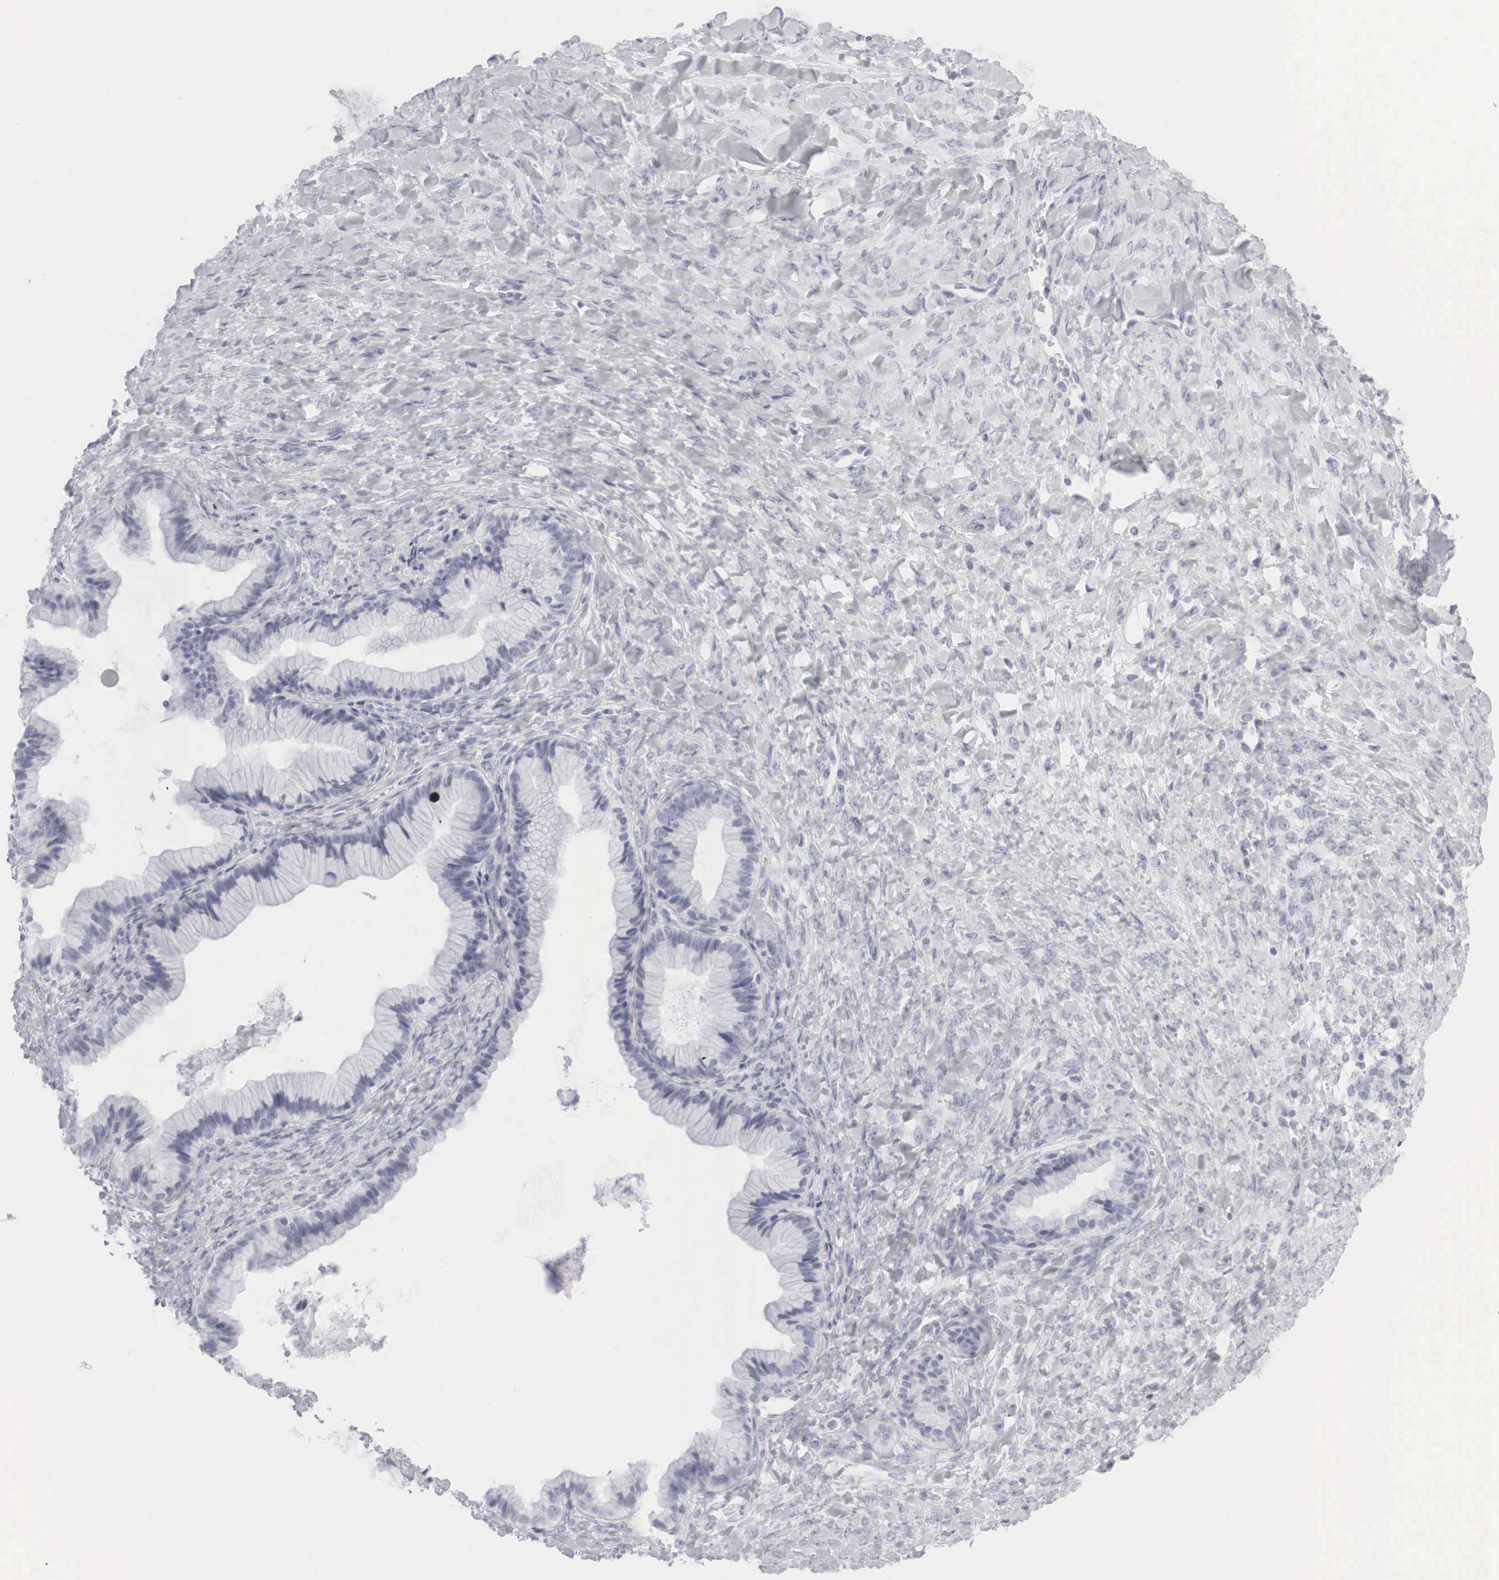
{"staining": {"intensity": "negative", "quantity": "none", "location": "none"}, "tissue": "ovarian cancer", "cell_type": "Tumor cells", "image_type": "cancer", "snomed": [{"axis": "morphology", "description": "Cystadenocarcinoma, mucinous, NOS"}, {"axis": "topography", "description": "Ovary"}], "caption": "High power microscopy histopathology image of an immunohistochemistry photomicrograph of ovarian mucinous cystadenocarcinoma, revealing no significant expression in tumor cells. The staining was performed using DAB (3,3'-diaminobenzidine) to visualize the protein expression in brown, while the nuclei were stained in blue with hematoxylin (Magnification: 20x).", "gene": "KRT14", "patient": {"sex": "female", "age": 41}}